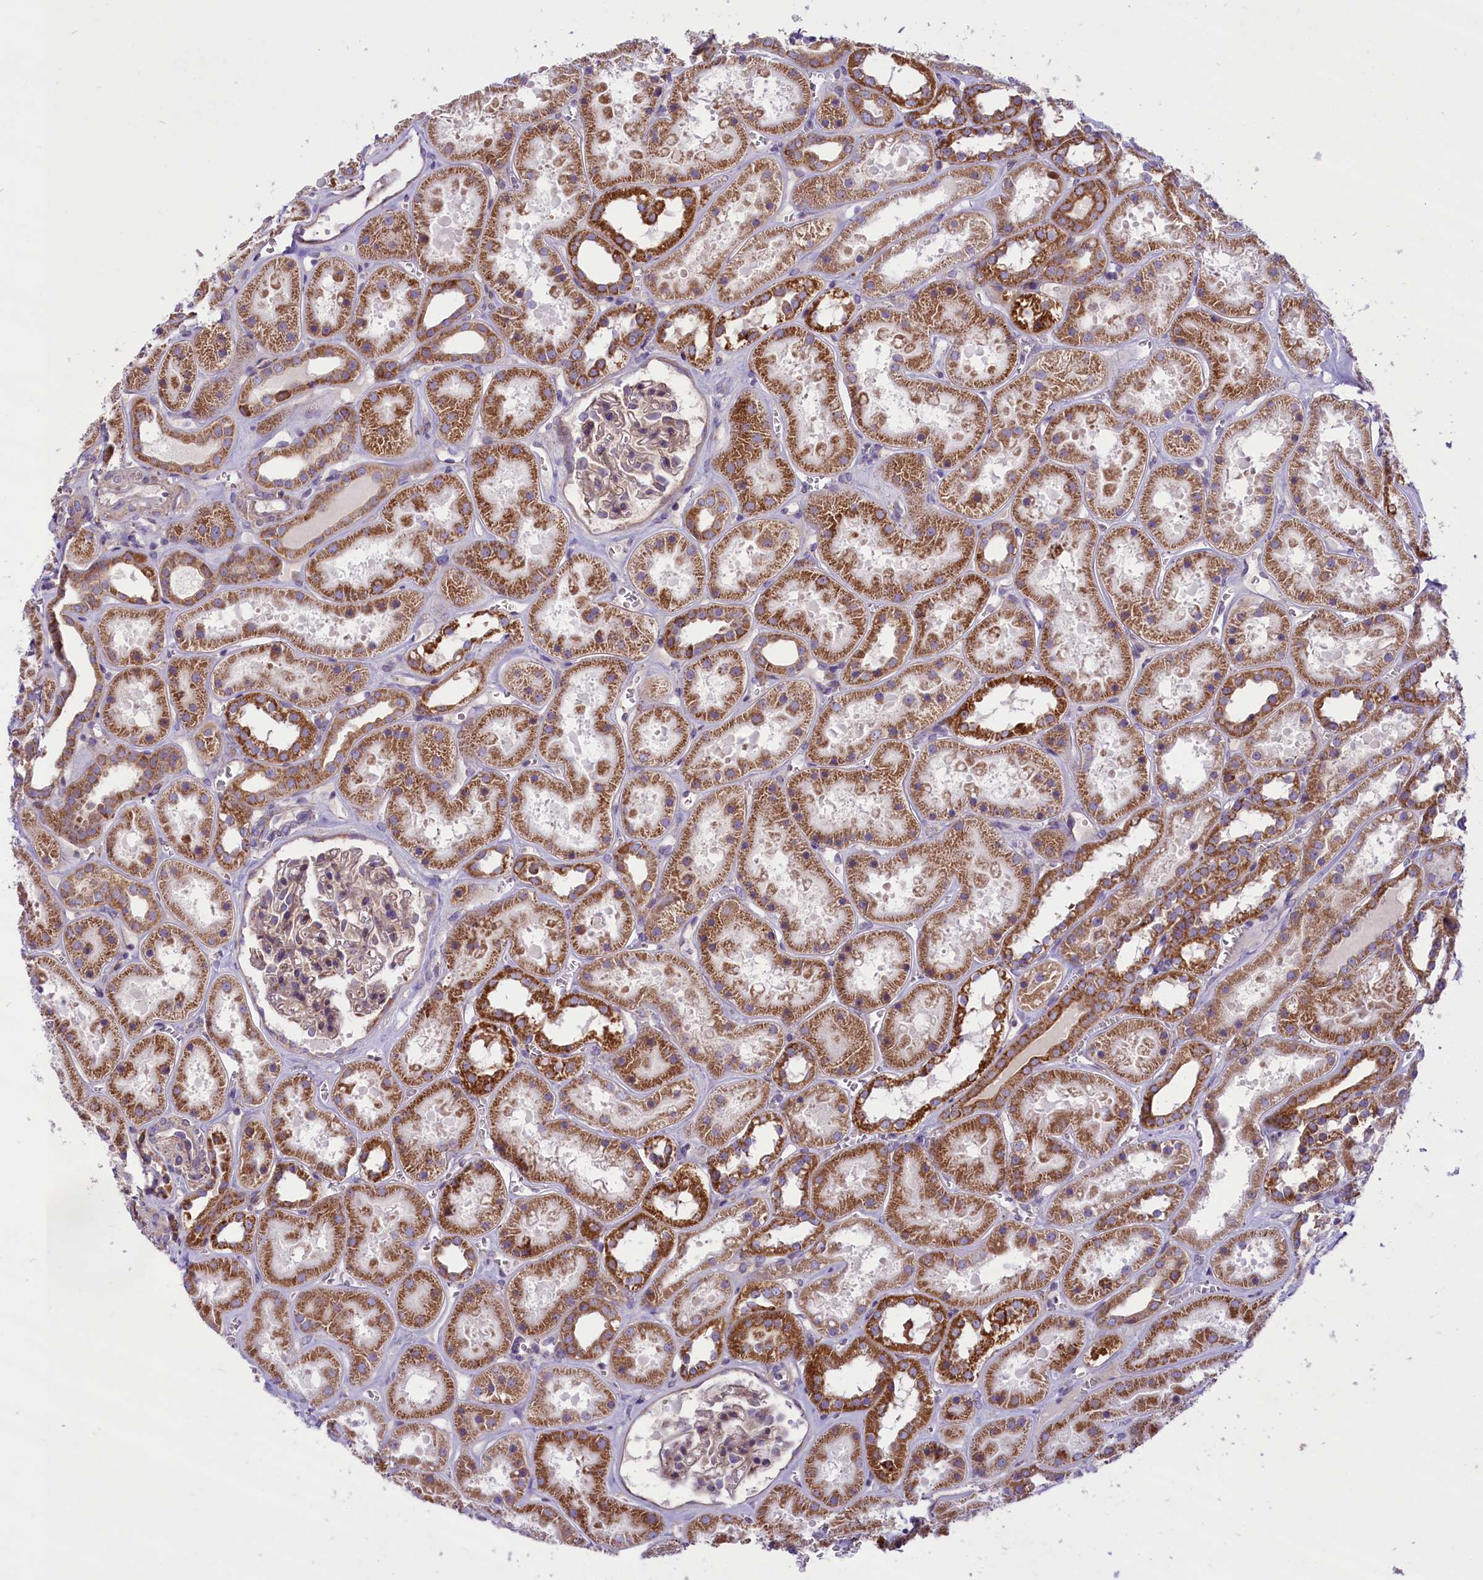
{"staining": {"intensity": "moderate", "quantity": "<25%", "location": "cytoplasmic/membranous"}, "tissue": "kidney", "cell_type": "Cells in glomeruli", "image_type": "normal", "snomed": [{"axis": "morphology", "description": "Normal tissue, NOS"}, {"axis": "topography", "description": "Kidney"}], "caption": "High-magnification brightfield microscopy of normal kidney stained with DAB (3,3'-diaminobenzidine) (brown) and counterstained with hematoxylin (blue). cells in glomeruli exhibit moderate cytoplasmic/membranous staining is present in approximately<25% of cells. Nuclei are stained in blue.", "gene": "PTPRU", "patient": {"sex": "female", "age": 41}}